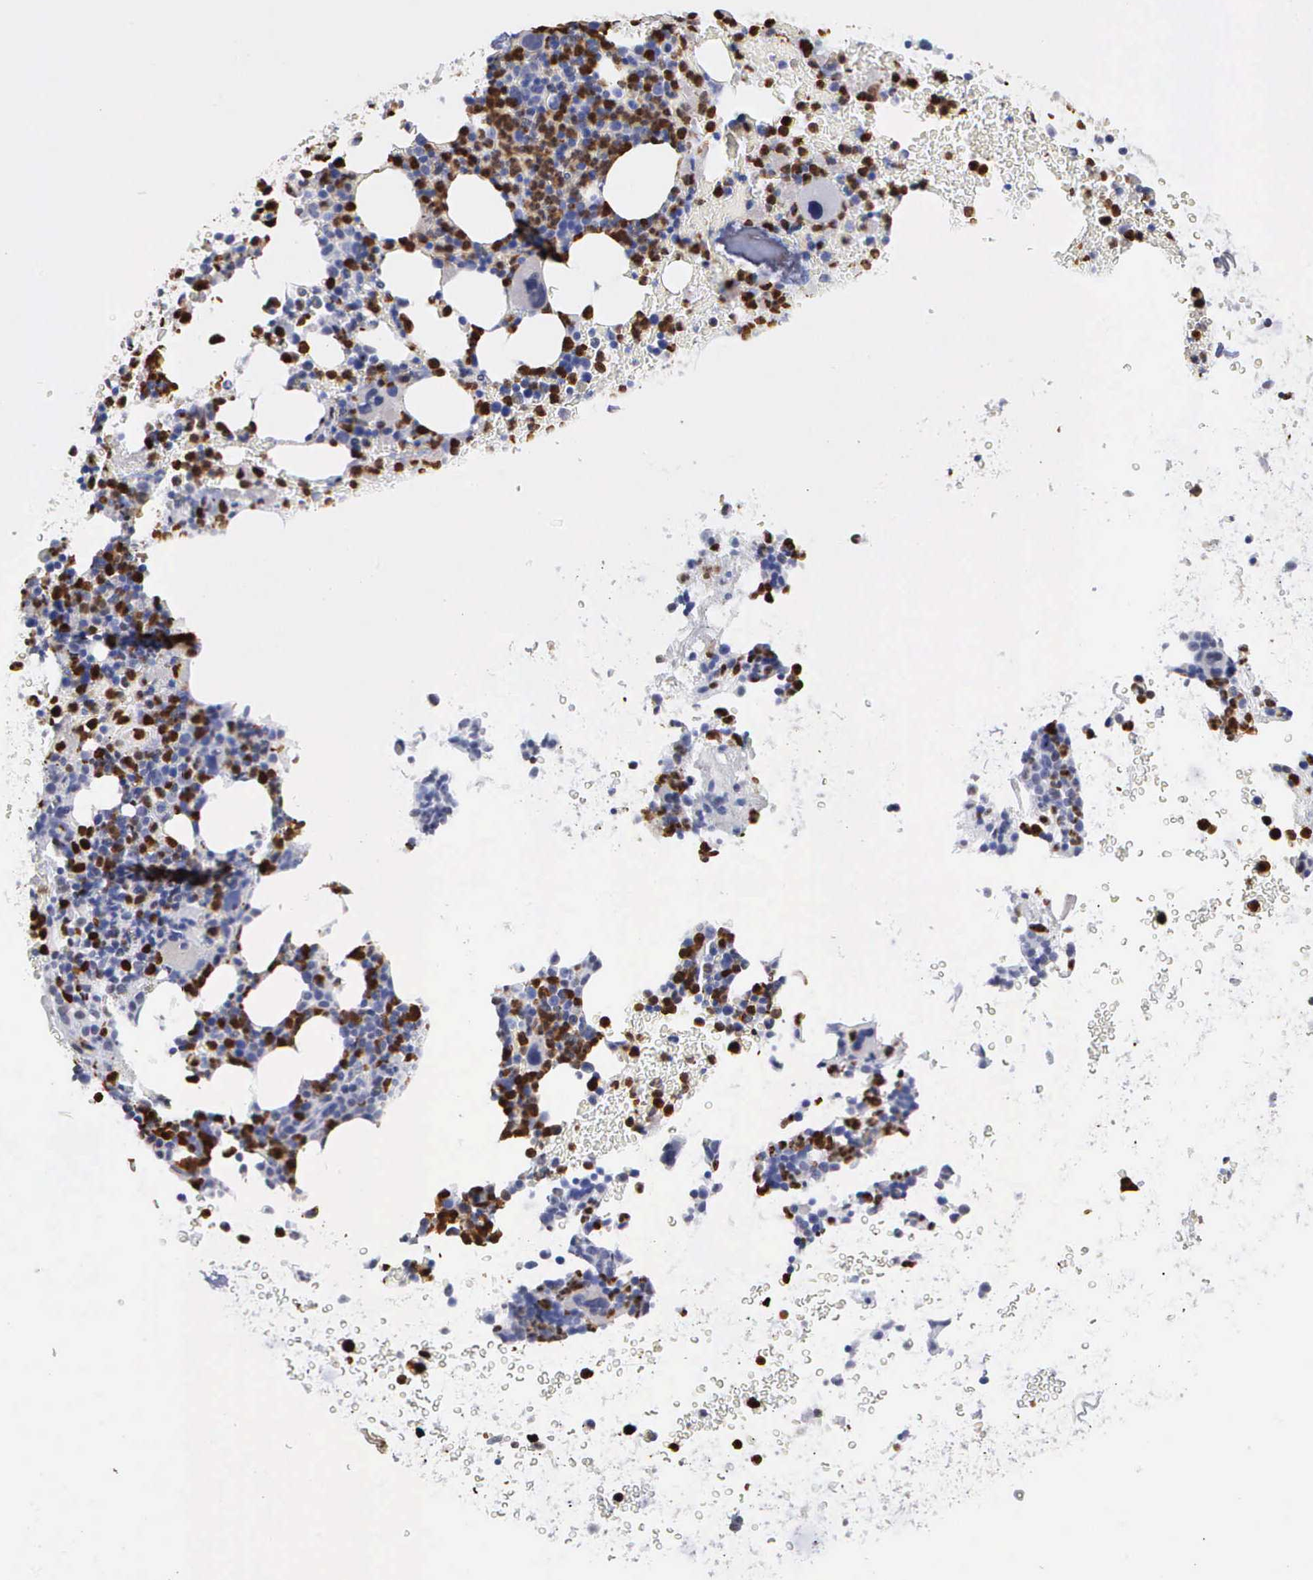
{"staining": {"intensity": "strong", "quantity": "25%-75%", "location": "cytoplasmic/membranous"}, "tissue": "bone marrow", "cell_type": "Hematopoietic cells", "image_type": "normal", "snomed": [{"axis": "morphology", "description": "Normal tissue, NOS"}, {"axis": "topography", "description": "Bone marrow"}], "caption": "Hematopoietic cells demonstrate strong cytoplasmic/membranous positivity in approximately 25%-75% of cells in benign bone marrow. (Brightfield microscopy of DAB IHC at high magnification).", "gene": "SPIN3", "patient": {"sex": "female", "age": 52}}